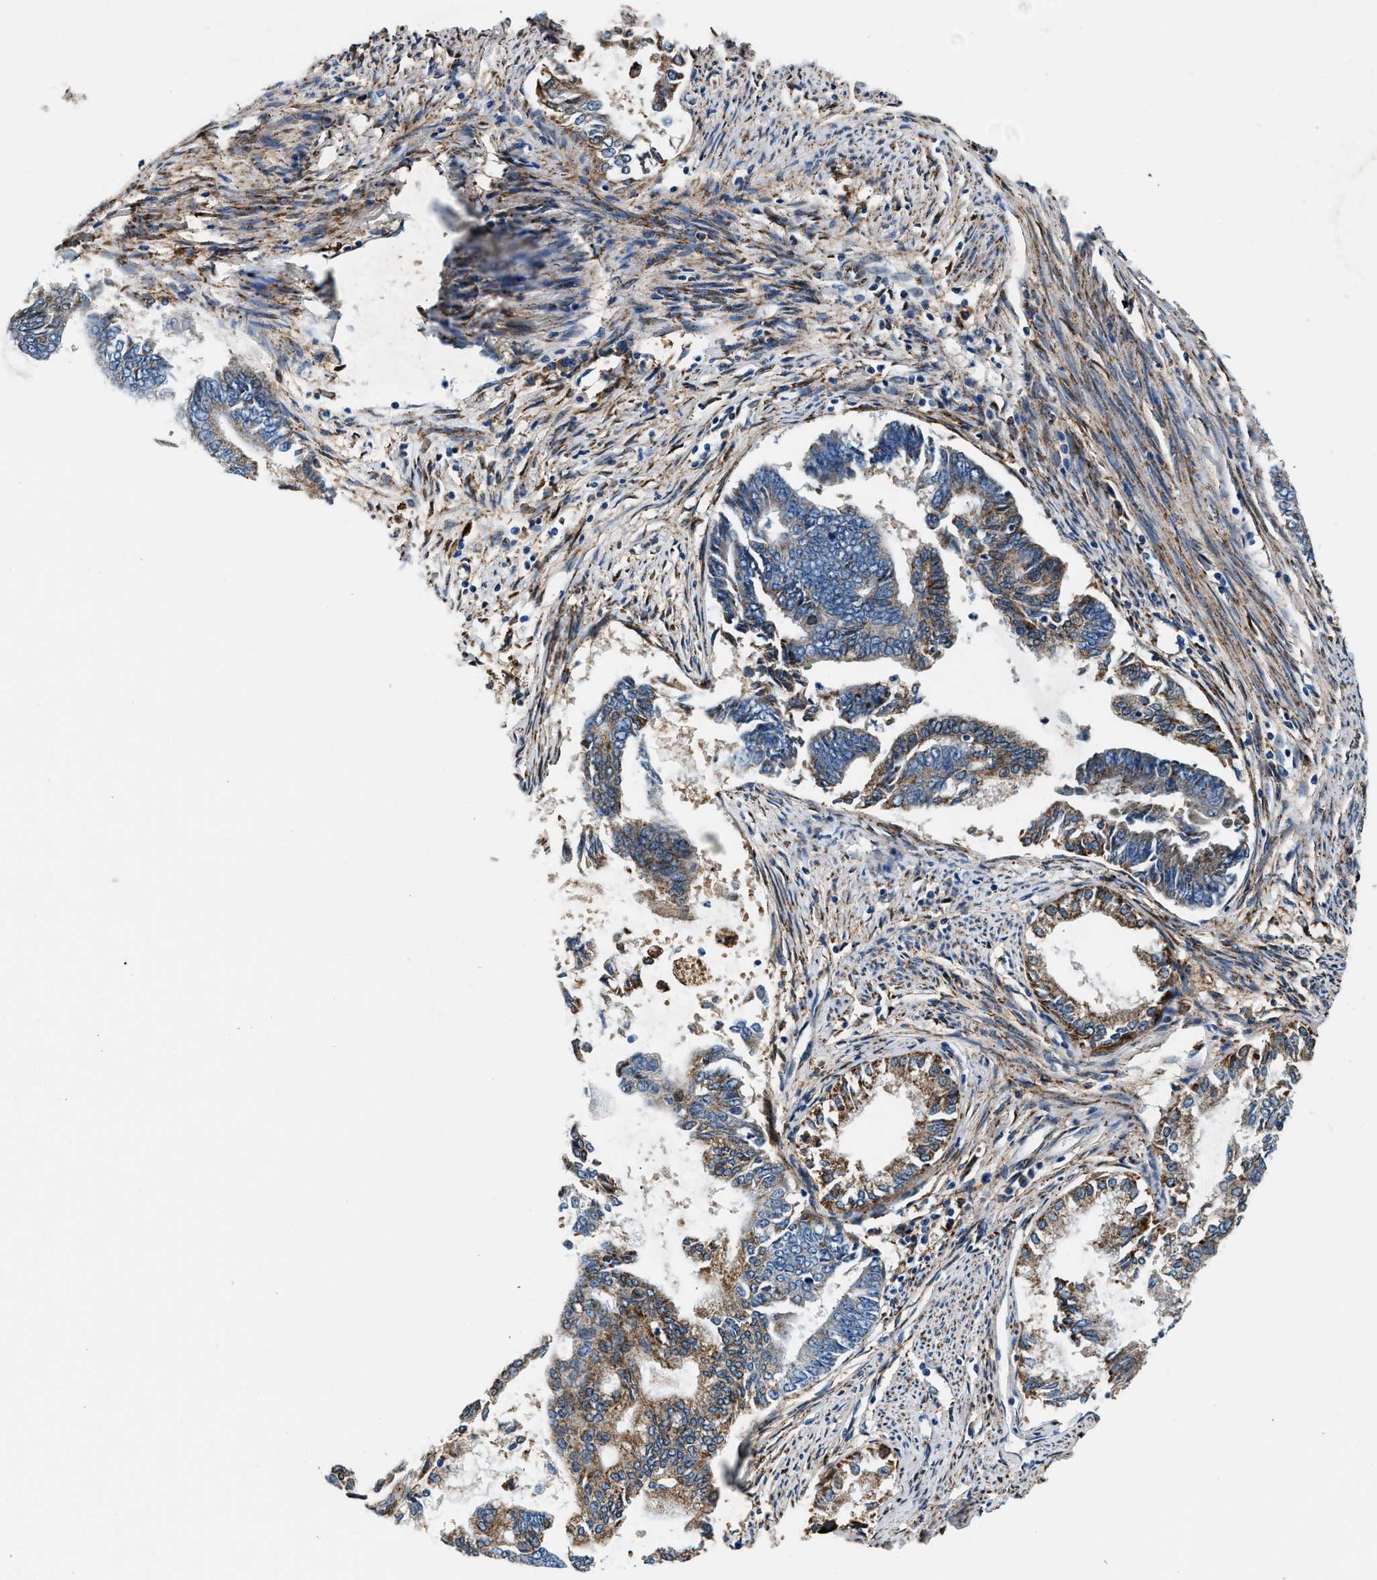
{"staining": {"intensity": "weak", "quantity": ">75%", "location": "cytoplasmic/membranous"}, "tissue": "endometrial cancer", "cell_type": "Tumor cells", "image_type": "cancer", "snomed": [{"axis": "morphology", "description": "Adenocarcinoma, NOS"}, {"axis": "topography", "description": "Endometrium"}], "caption": "DAB (3,3'-diaminobenzidine) immunohistochemical staining of human endometrial adenocarcinoma reveals weak cytoplasmic/membranous protein expression in approximately >75% of tumor cells.", "gene": "SLFN11", "patient": {"sex": "female", "age": 86}}